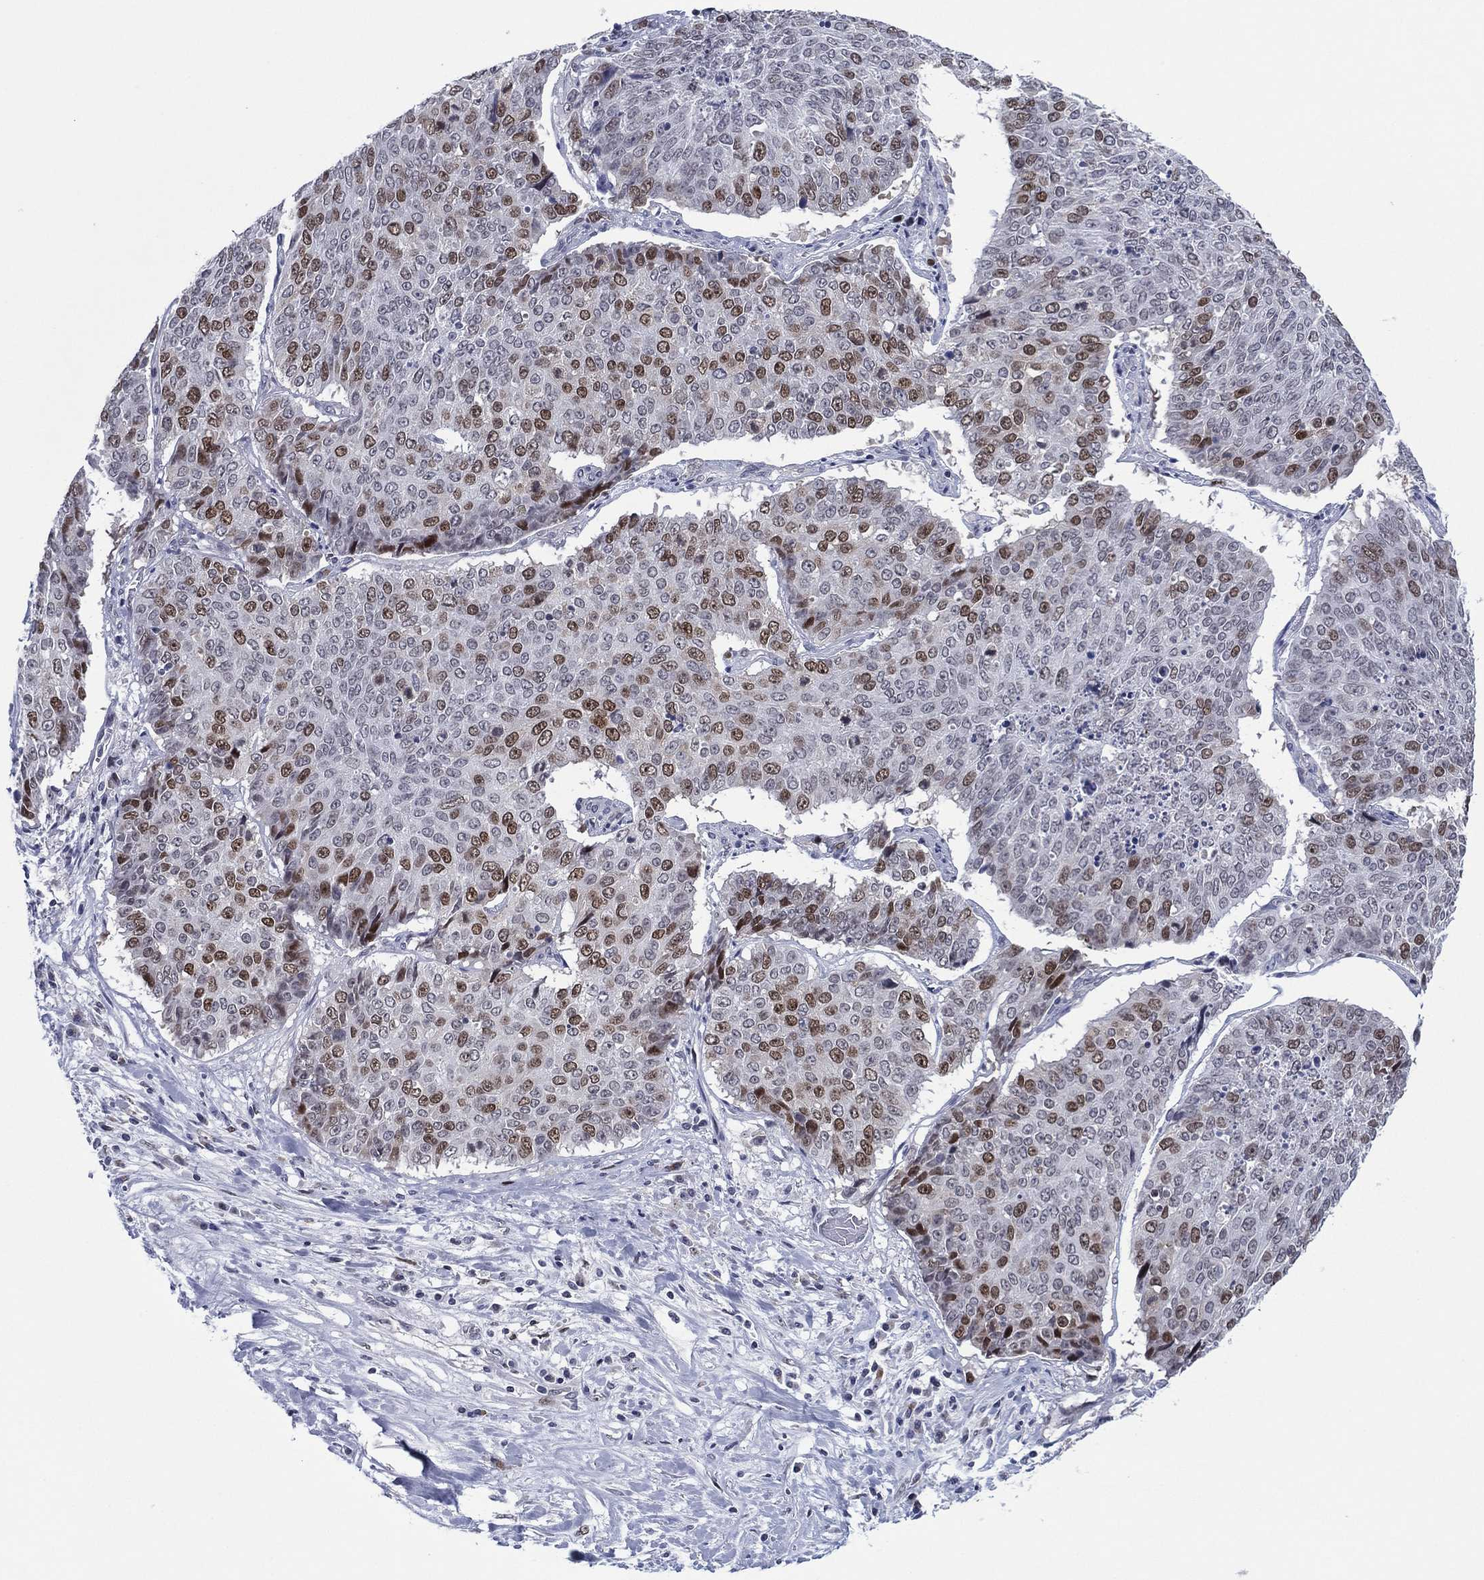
{"staining": {"intensity": "strong", "quantity": "<25%", "location": "nuclear"}, "tissue": "lung cancer", "cell_type": "Tumor cells", "image_type": "cancer", "snomed": [{"axis": "morphology", "description": "Normal tissue, NOS"}, {"axis": "morphology", "description": "Squamous cell carcinoma, NOS"}, {"axis": "topography", "description": "Bronchus"}, {"axis": "topography", "description": "Lung"}], "caption": "Human lung cancer stained with a protein marker displays strong staining in tumor cells.", "gene": "GATA6", "patient": {"sex": "male", "age": 64}}